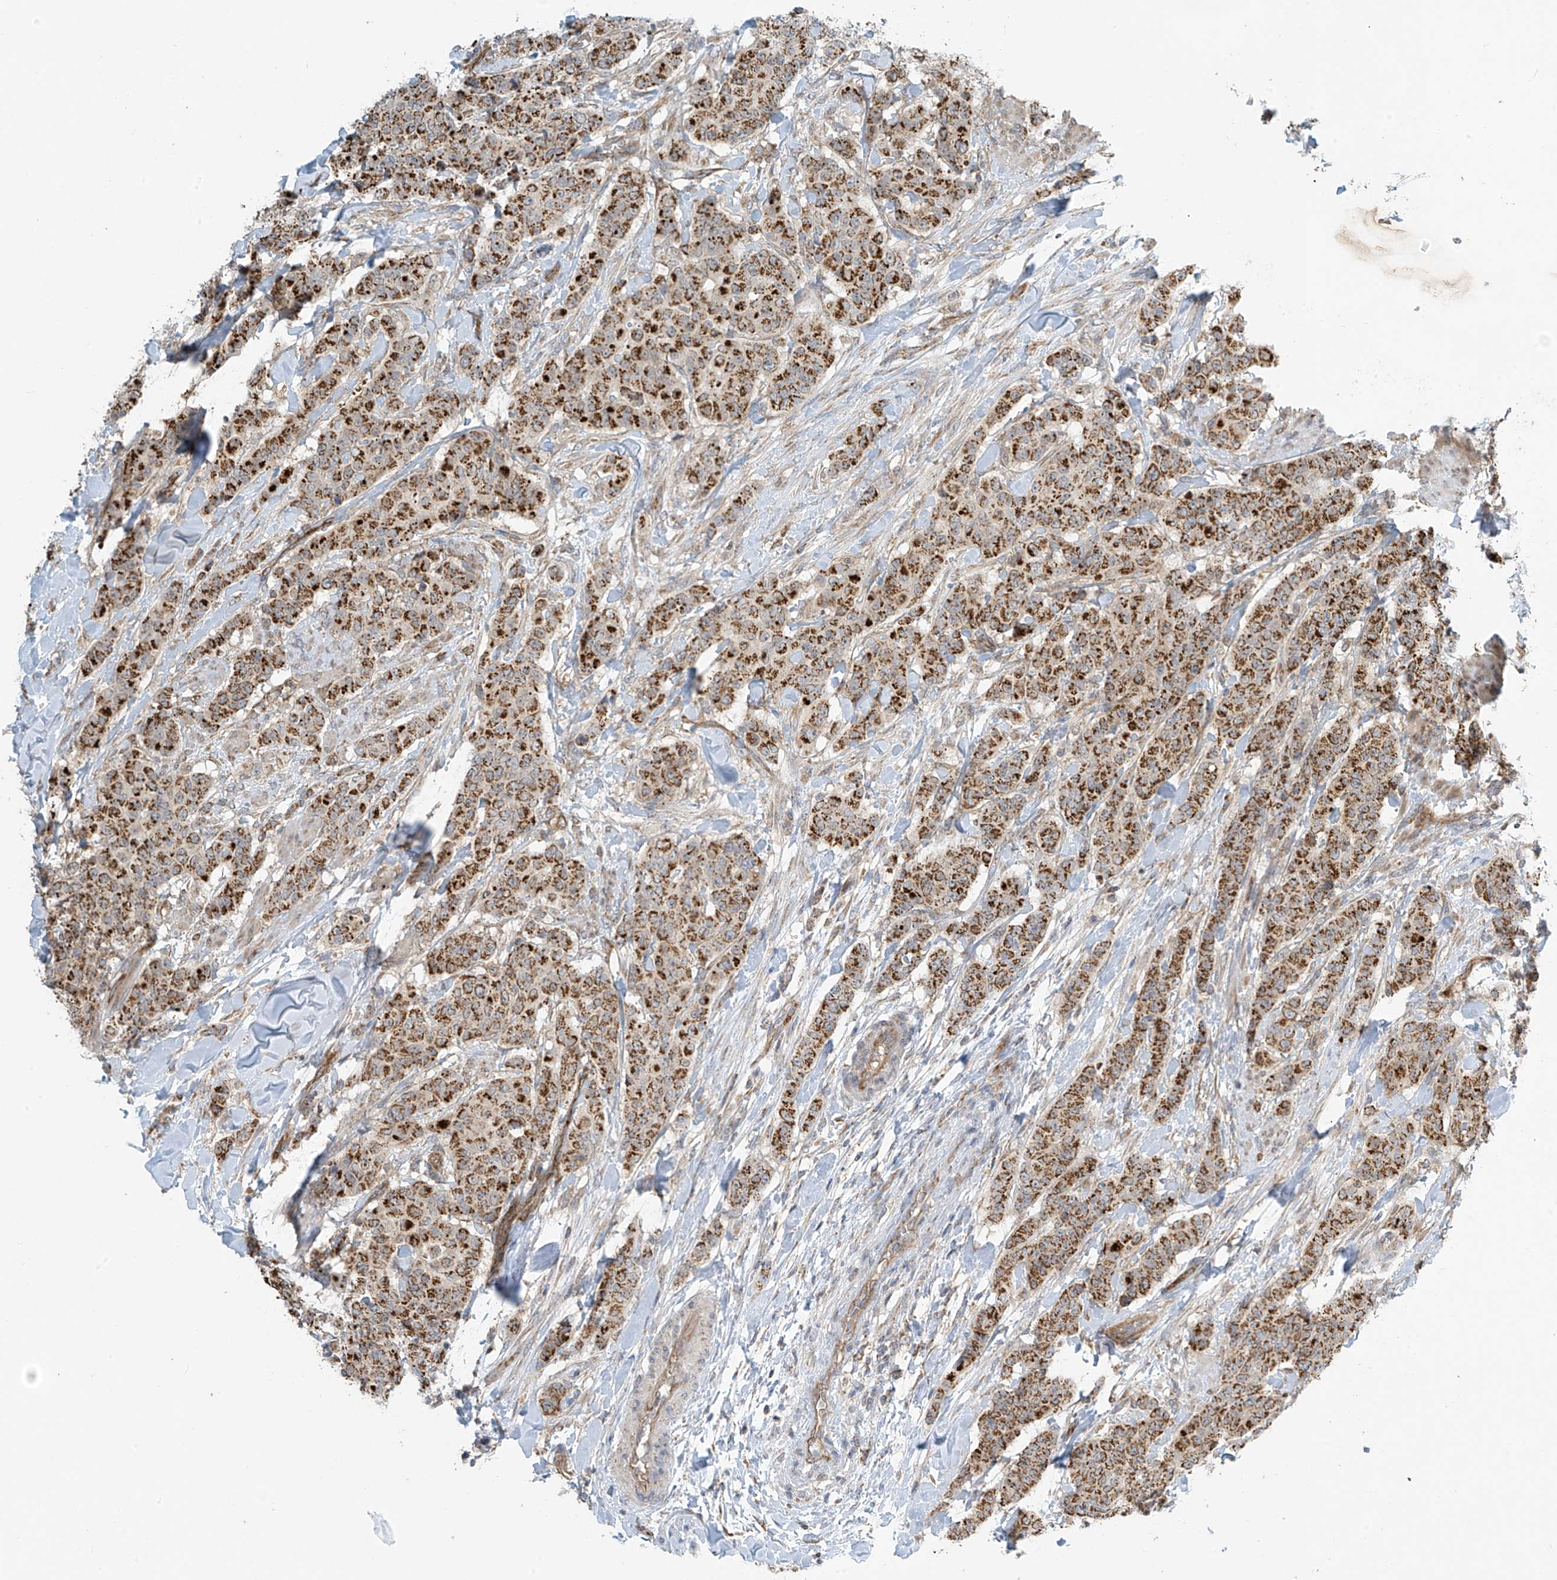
{"staining": {"intensity": "strong", "quantity": ">75%", "location": "cytoplasmic/membranous"}, "tissue": "breast cancer", "cell_type": "Tumor cells", "image_type": "cancer", "snomed": [{"axis": "morphology", "description": "Duct carcinoma"}, {"axis": "topography", "description": "Breast"}], "caption": "Strong cytoplasmic/membranous expression for a protein is seen in about >75% of tumor cells of intraductal carcinoma (breast) using immunohistochemistry (IHC).", "gene": "METTL6", "patient": {"sex": "female", "age": 40}}